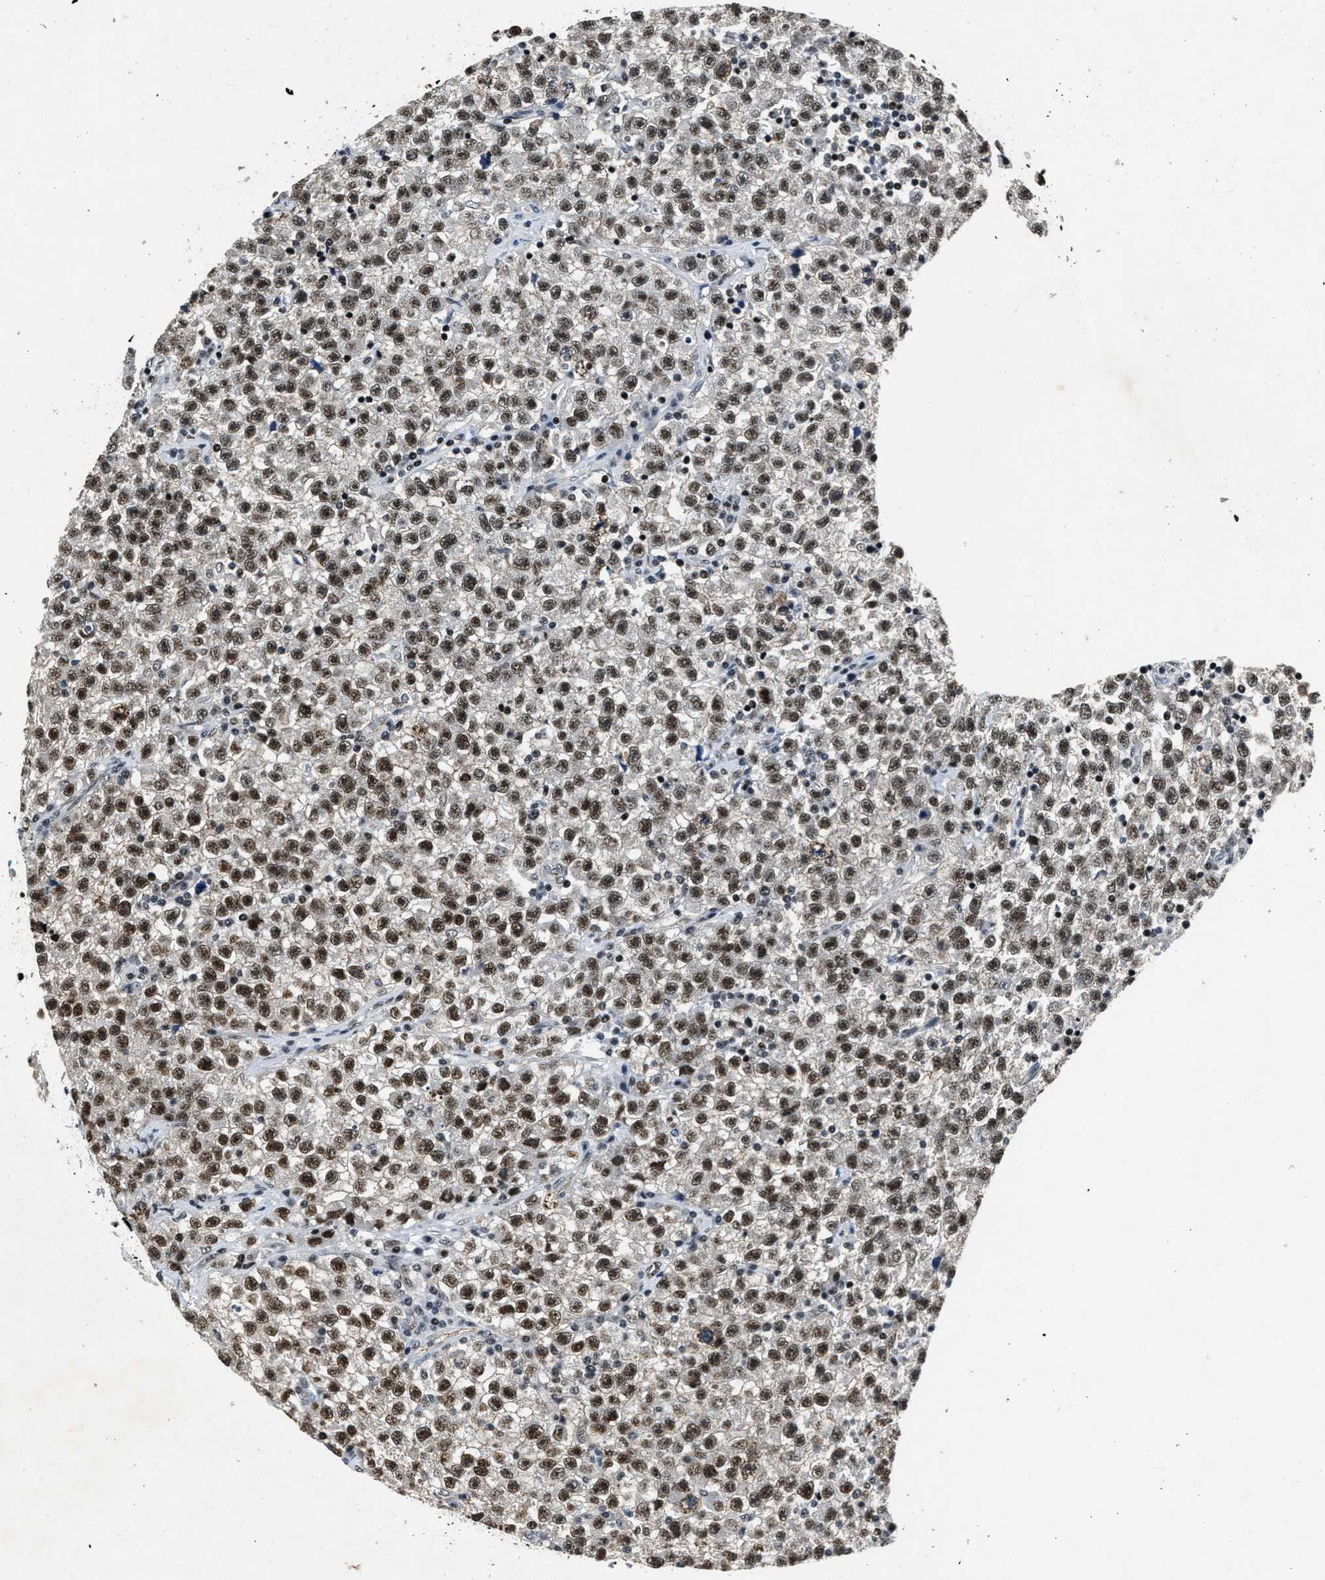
{"staining": {"intensity": "strong", "quantity": ">75%", "location": "nuclear"}, "tissue": "testis cancer", "cell_type": "Tumor cells", "image_type": "cancer", "snomed": [{"axis": "morphology", "description": "Seminoma, NOS"}, {"axis": "topography", "description": "Testis"}], "caption": "Testis seminoma stained with IHC shows strong nuclear positivity in approximately >75% of tumor cells.", "gene": "CCNE1", "patient": {"sex": "male", "age": 22}}